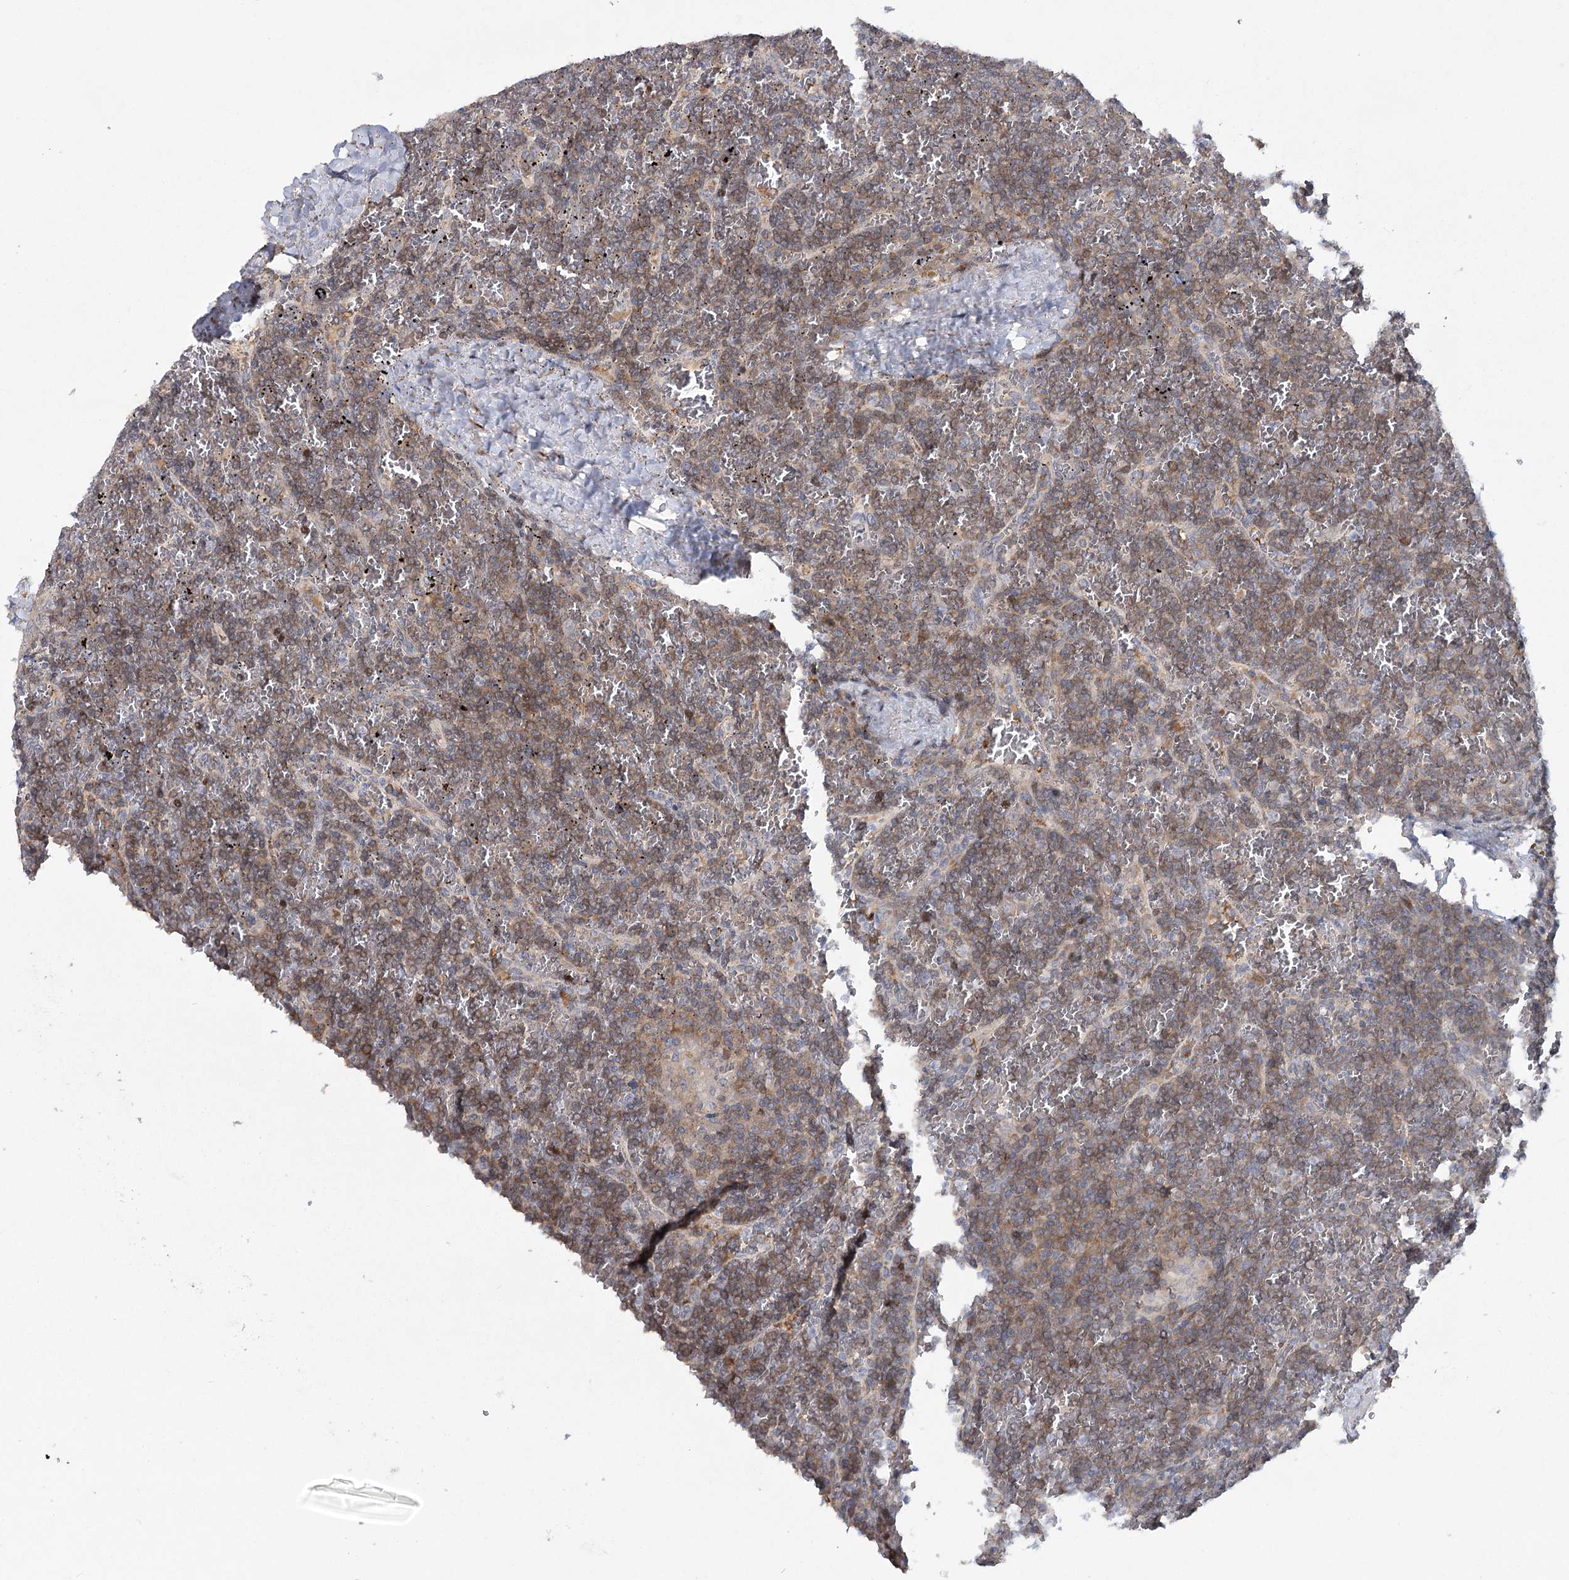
{"staining": {"intensity": "moderate", "quantity": ">75%", "location": "cytoplasmic/membranous"}, "tissue": "lymphoma", "cell_type": "Tumor cells", "image_type": "cancer", "snomed": [{"axis": "morphology", "description": "Malignant lymphoma, non-Hodgkin's type, Low grade"}, {"axis": "topography", "description": "Spleen"}], "caption": "Low-grade malignant lymphoma, non-Hodgkin's type stained with IHC displays moderate cytoplasmic/membranous expression in about >75% of tumor cells.", "gene": "MAP3K13", "patient": {"sex": "female", "age": 19}}